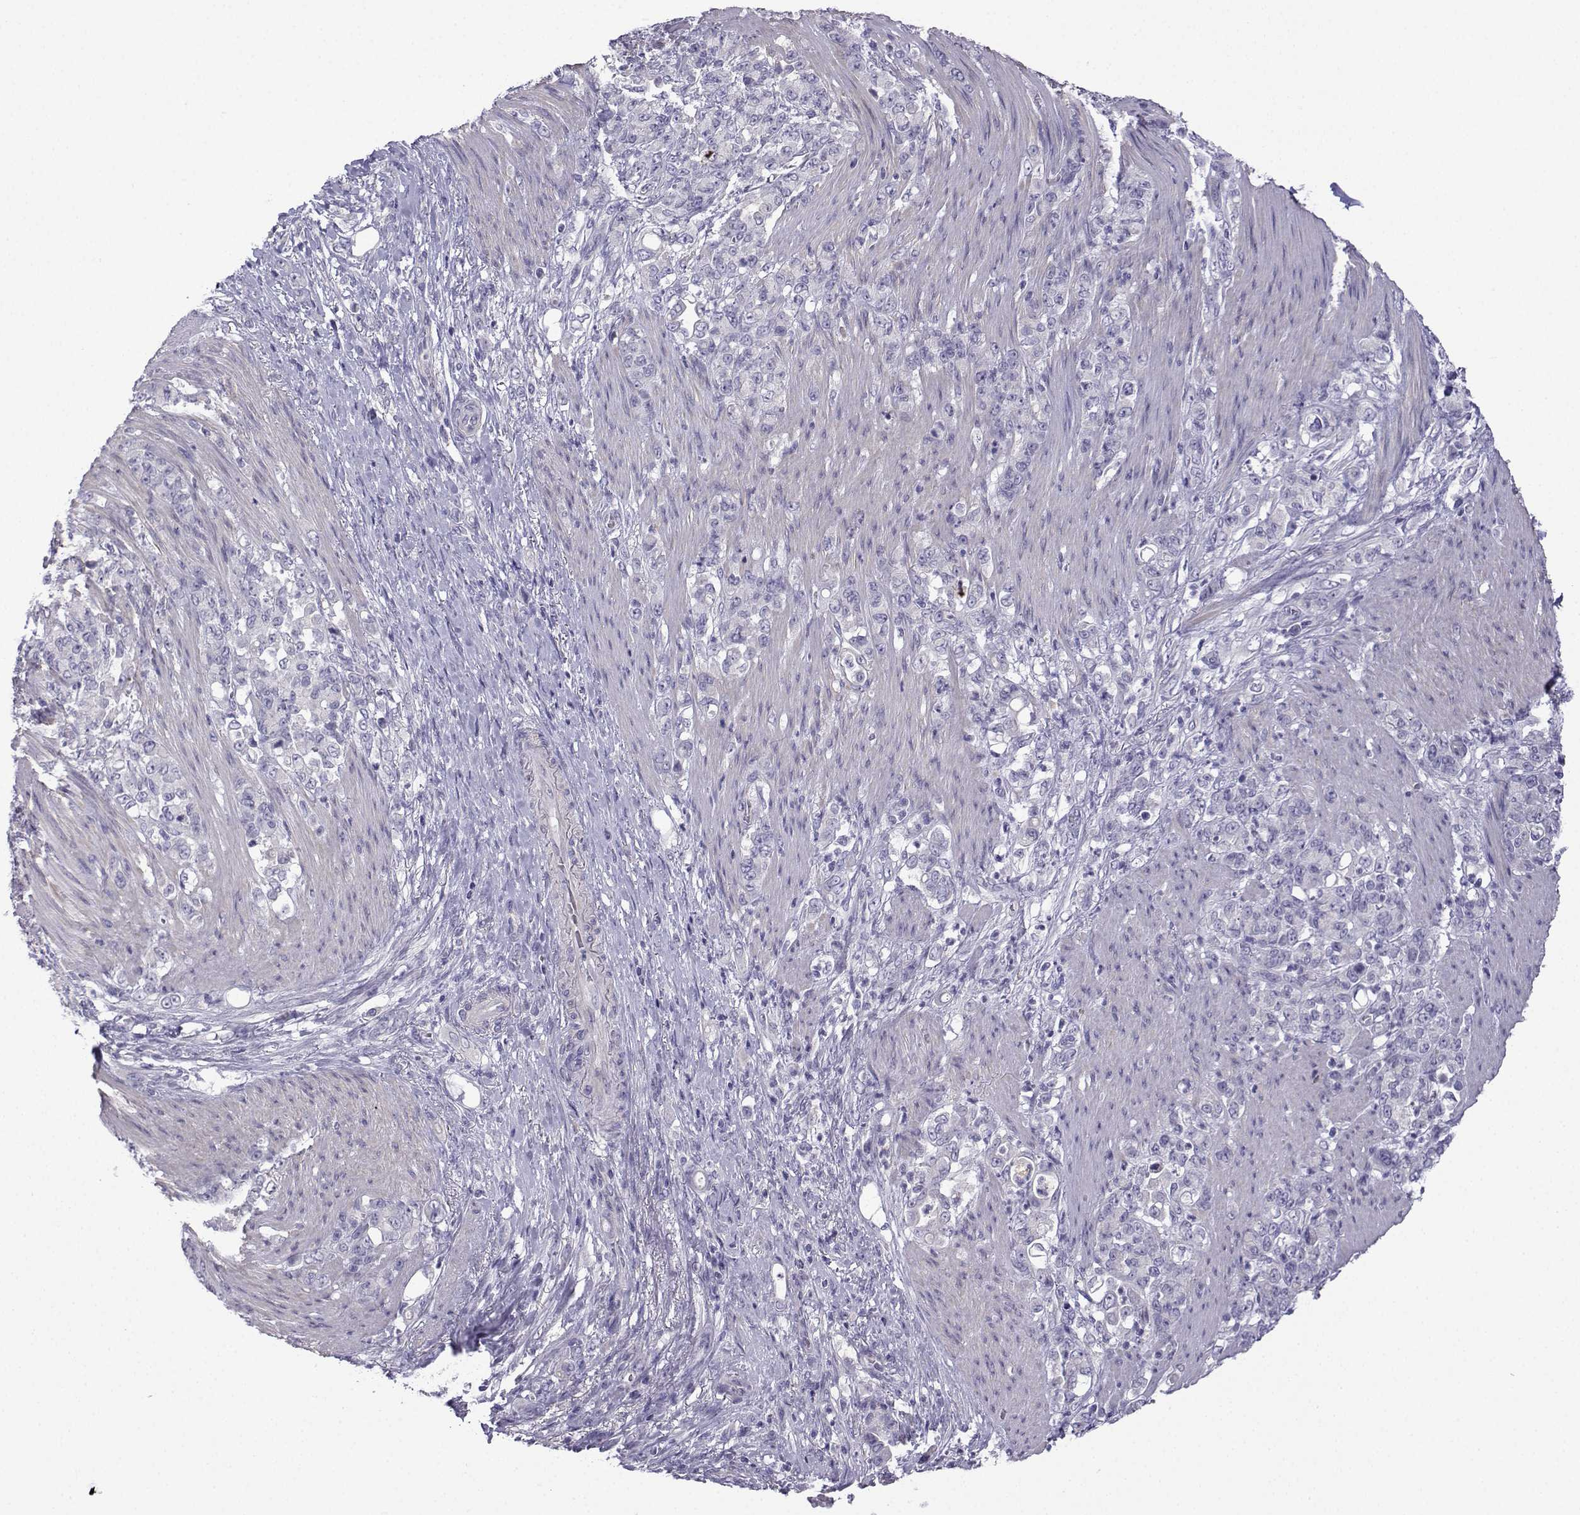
{"staining": {"intensity": "negative", "quantity": "none", "location": "none"}, "tissue": "stomach cancer", "cell_type": "Tumor cells", "image_type": "cancer", "snomed": [{"axis": "morphology", "description": "Adenocarcinoma, NOS"}, {"axis": "topography", "description": "Stomach"}], "caption": "An image of stomach cancer (adenocarcinoma) stained for a protein exhibits no brown staining in tumor cells.", "gene": "SPACA7", "patient": {"sex": "female", "age": 79}}